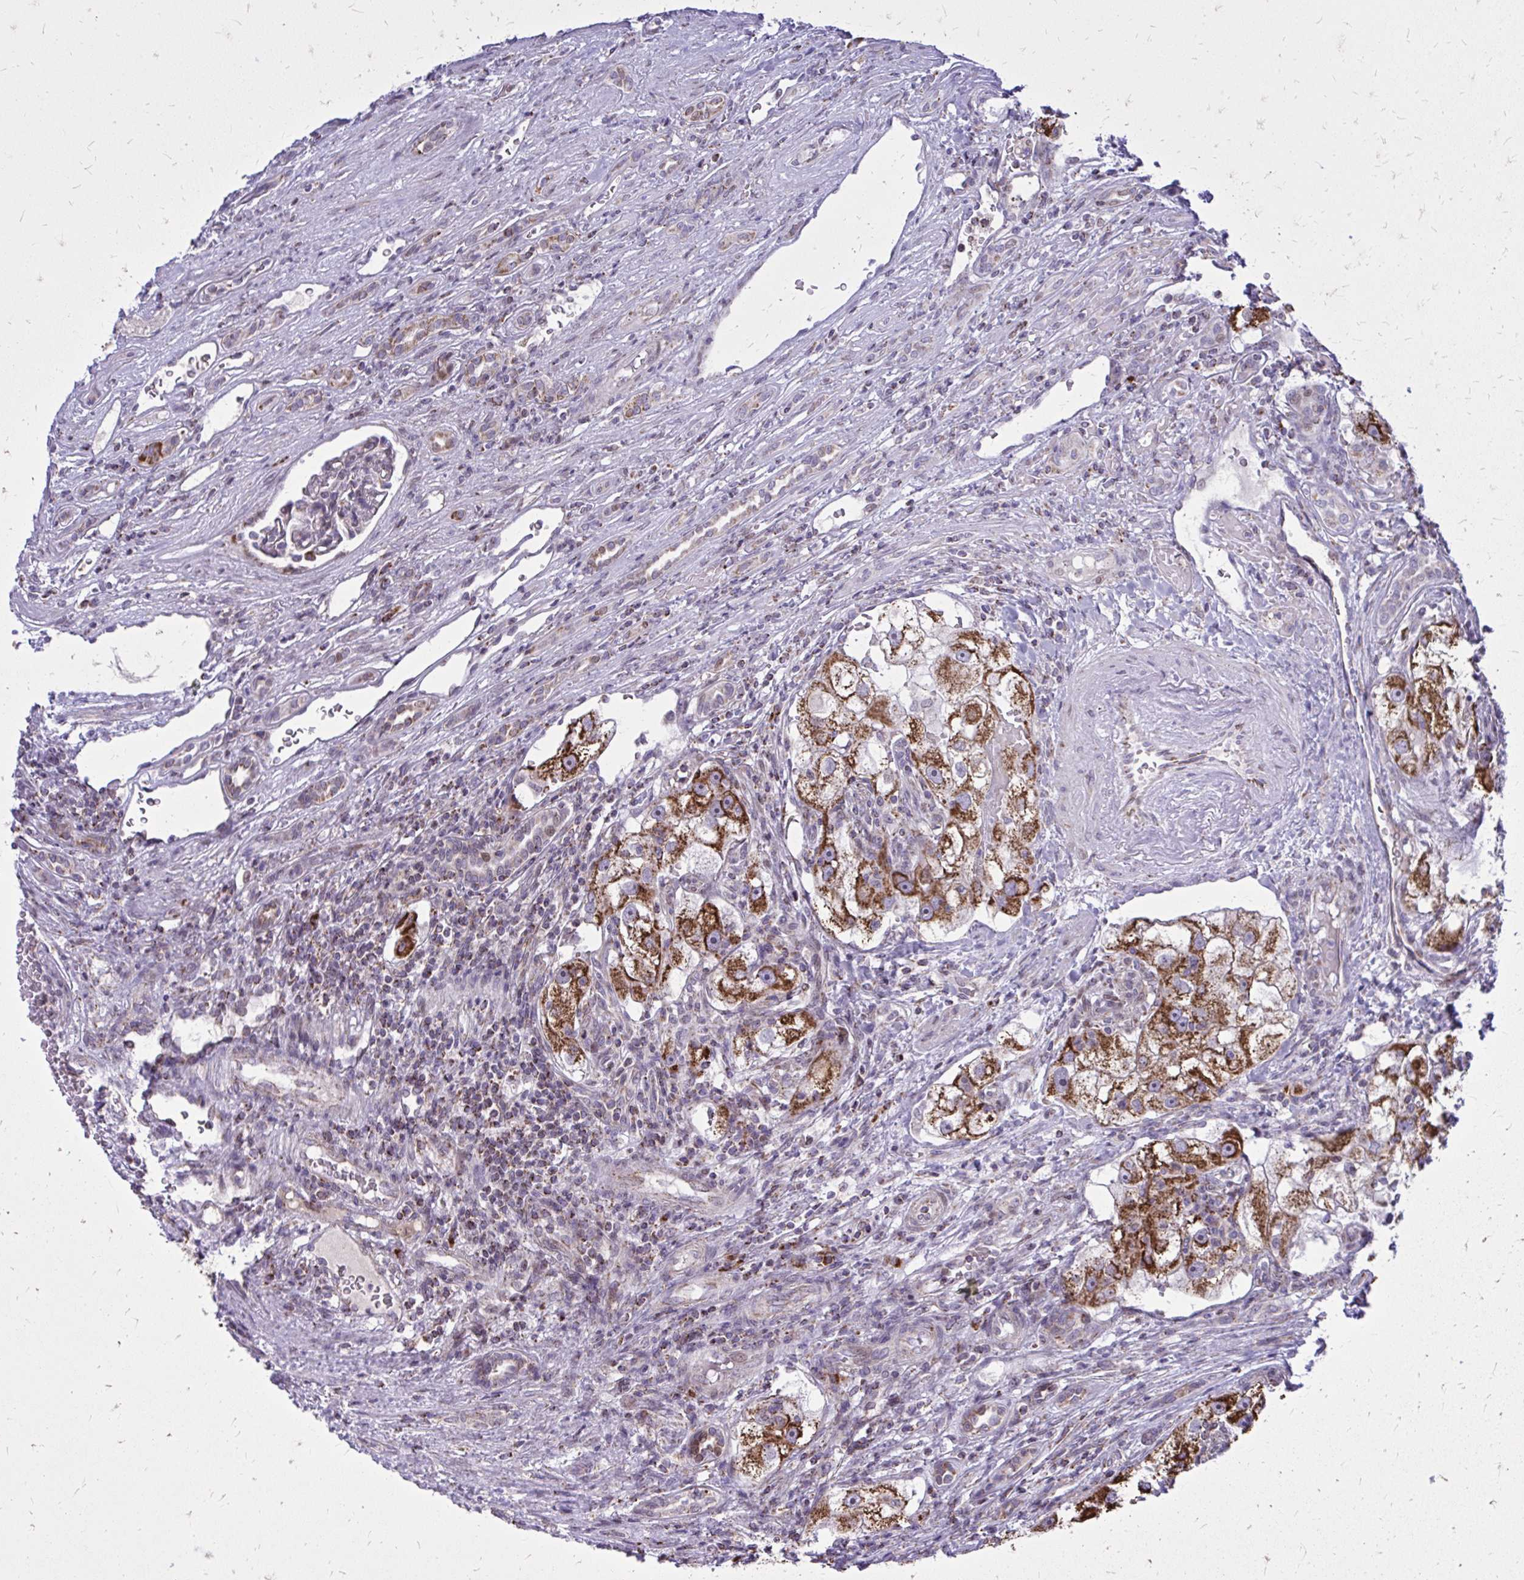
{"staining": {"intensity": "strong", "quantity": ">75%", "location": "cytoplasmic/membranous"}, "tissue": "renal cancer", "cell_type": "Tumor cells", "image_type": "cancer", "snomed": [{"axis": "morphology", "description": "Adenocarcinoma, NOS"}, {"axis": "topography", "description": "Kidney"}], "caption": "Renal adenocarcinoma was stained to show a protein in brown. There is high levels of strong cytoplasmic/membranous staining in about >75% of tumor cells.", "gene": "ZNF362", "patient": {"sex": "male", "age": 63}}